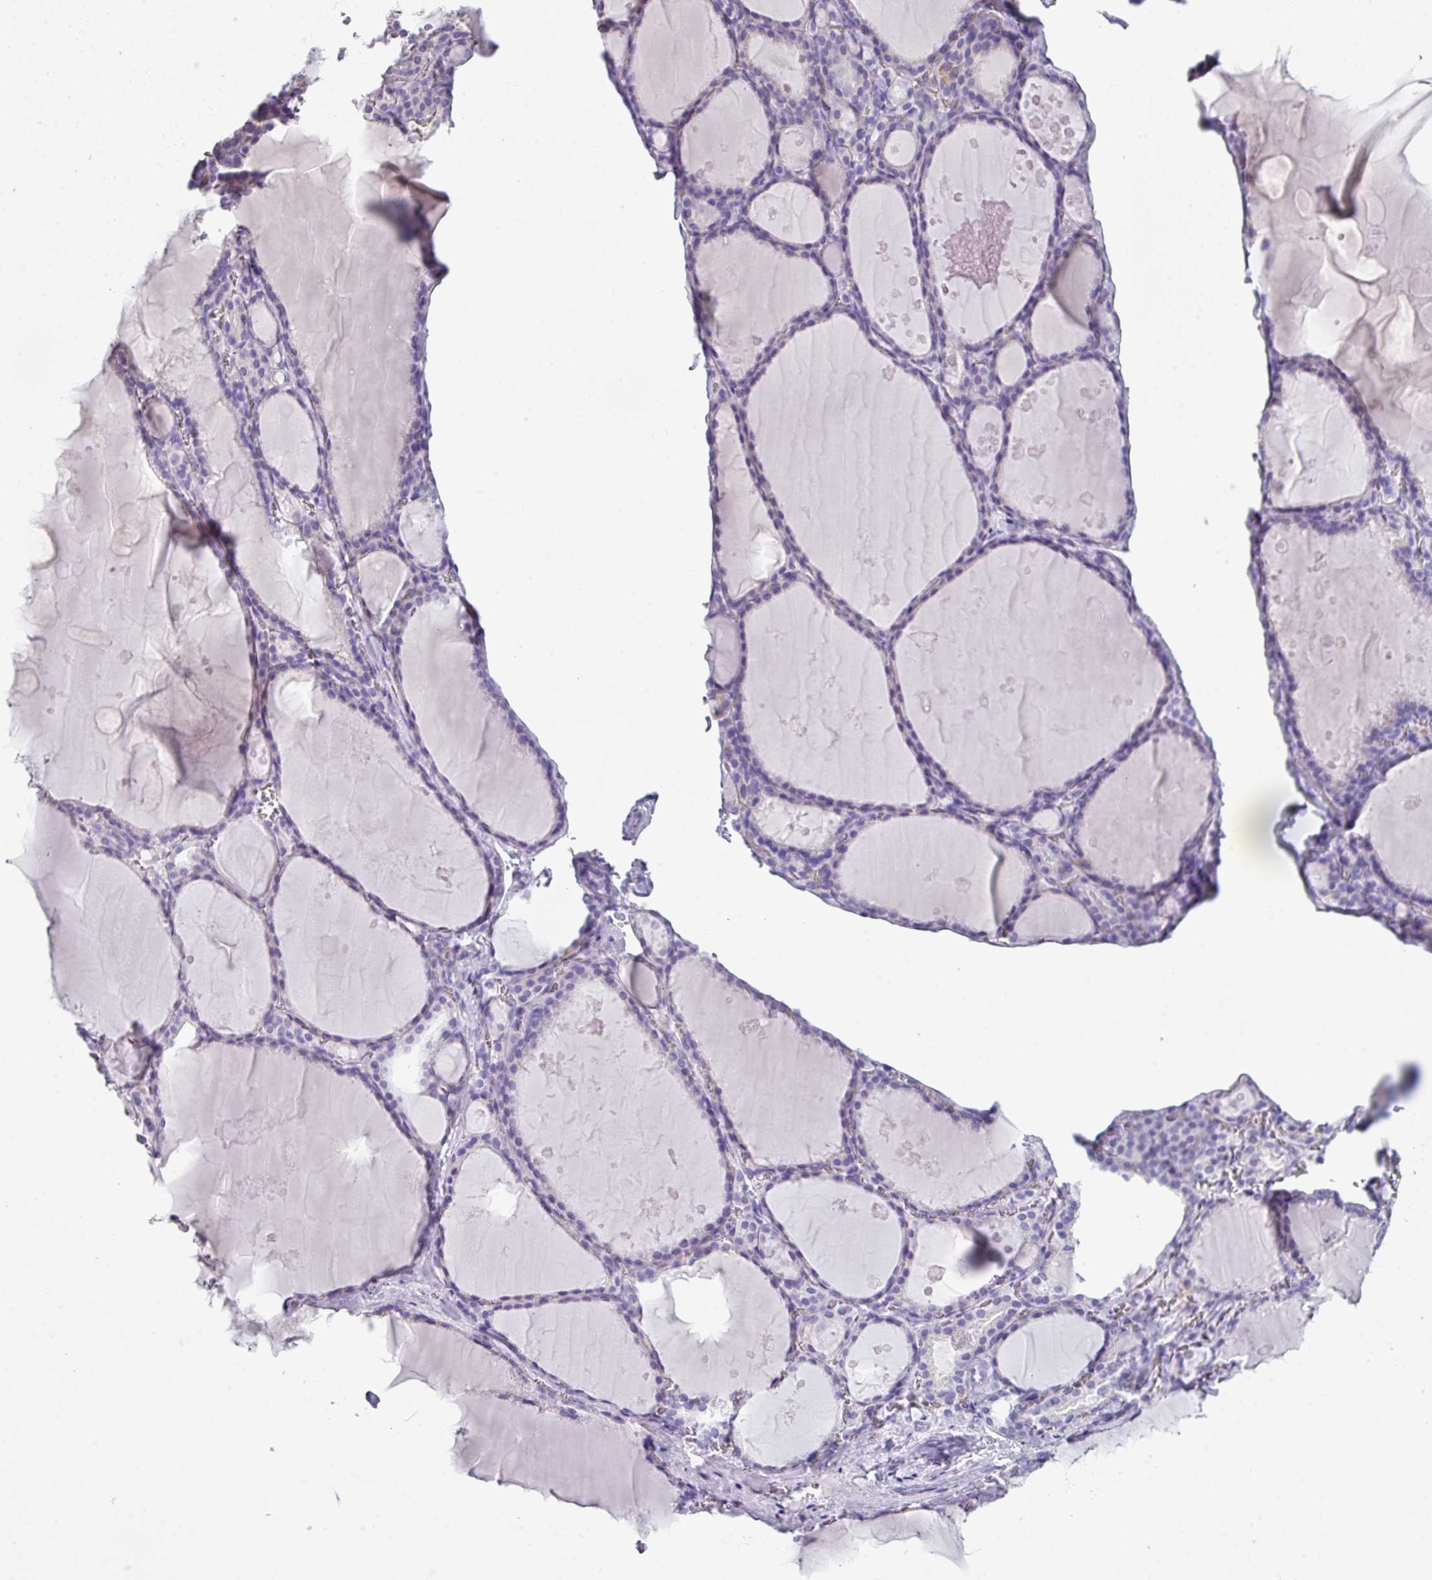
{"staining": {"intensity": "weak", "quantity": "25%-75%", "location": "cytoplasmic/membranous"}, "tissue": "thyroid gland", "cell_type": "Glandular cells", "image_type": "normal", "snomed": [{"axis": "morphology", "description": "Normal tissue, NOS"}, {"axis": "topography", "description": "Thyroid gland"}], "caption": "Immunohistochemistry (DAB (3,3'-diaminobenzidine)) staining of unremarkable human thyroid gland exhibits weak cytoplasmic/membranous protein positivity in approximately 25%-75% of glandular cells.", "gene": "PALS2", "patient": {"sex": "male", "age": 56}}